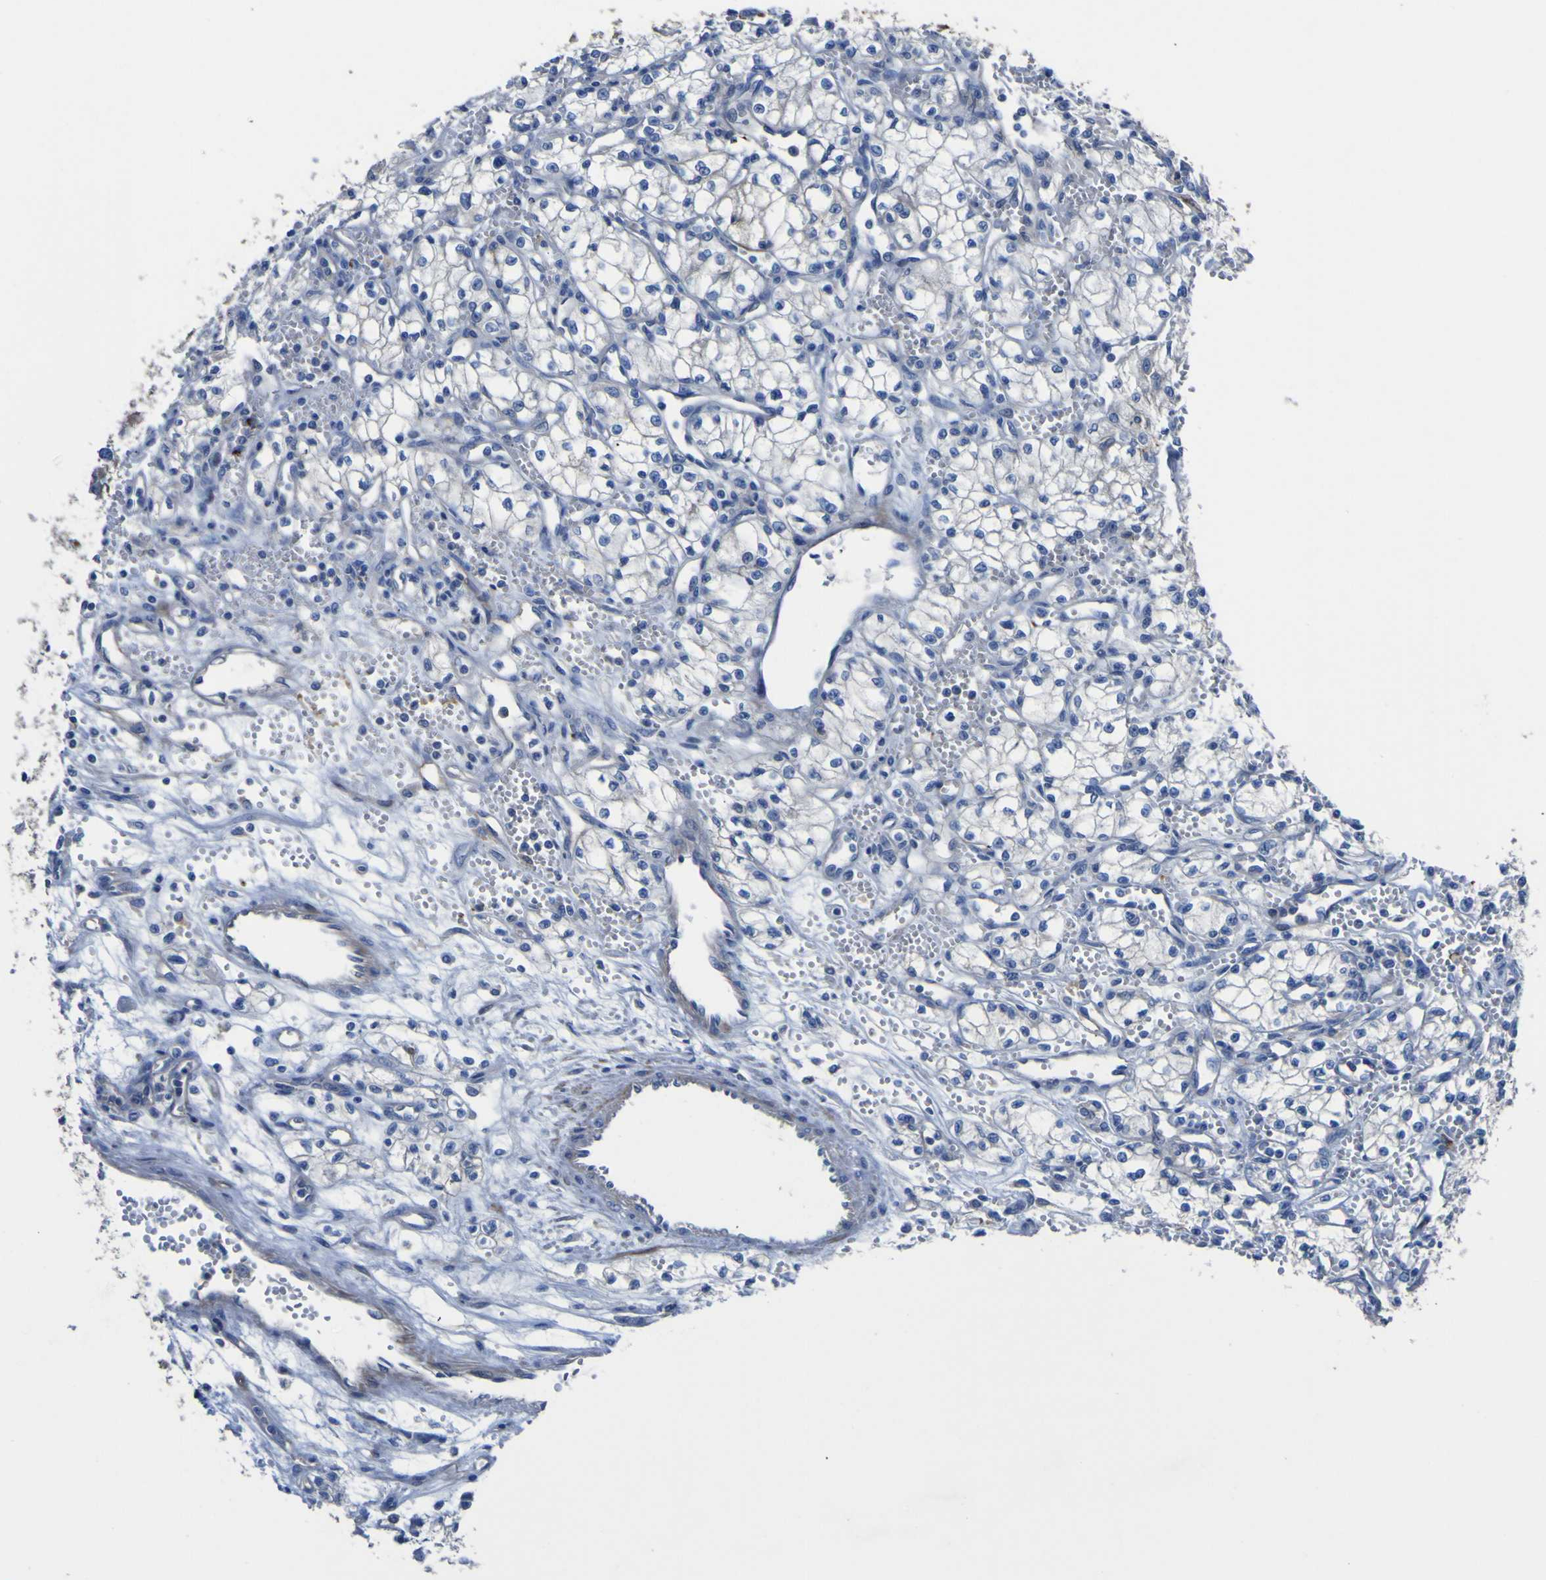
{"staining": {"intensity": "negative", "quantity": "none", "location": "none"}, "tissue": "renal cancer", "cell_type": "Tumor cells", "image_type": "cancer", "snomed": [{"axis": "morphology", "description": "Normal tissue, NOS"}, {"axis": "morphology", "description": "Adenocarcinoma, NOS"}, {"axis": "topography", "description": "Kidney"}], "caption": "This is a image of IHC staining of renal adenocarcinoma, which shows no staining in tumor cells.", "gene": "AGO4", "patient": {"sex": "male", "age": 59}}